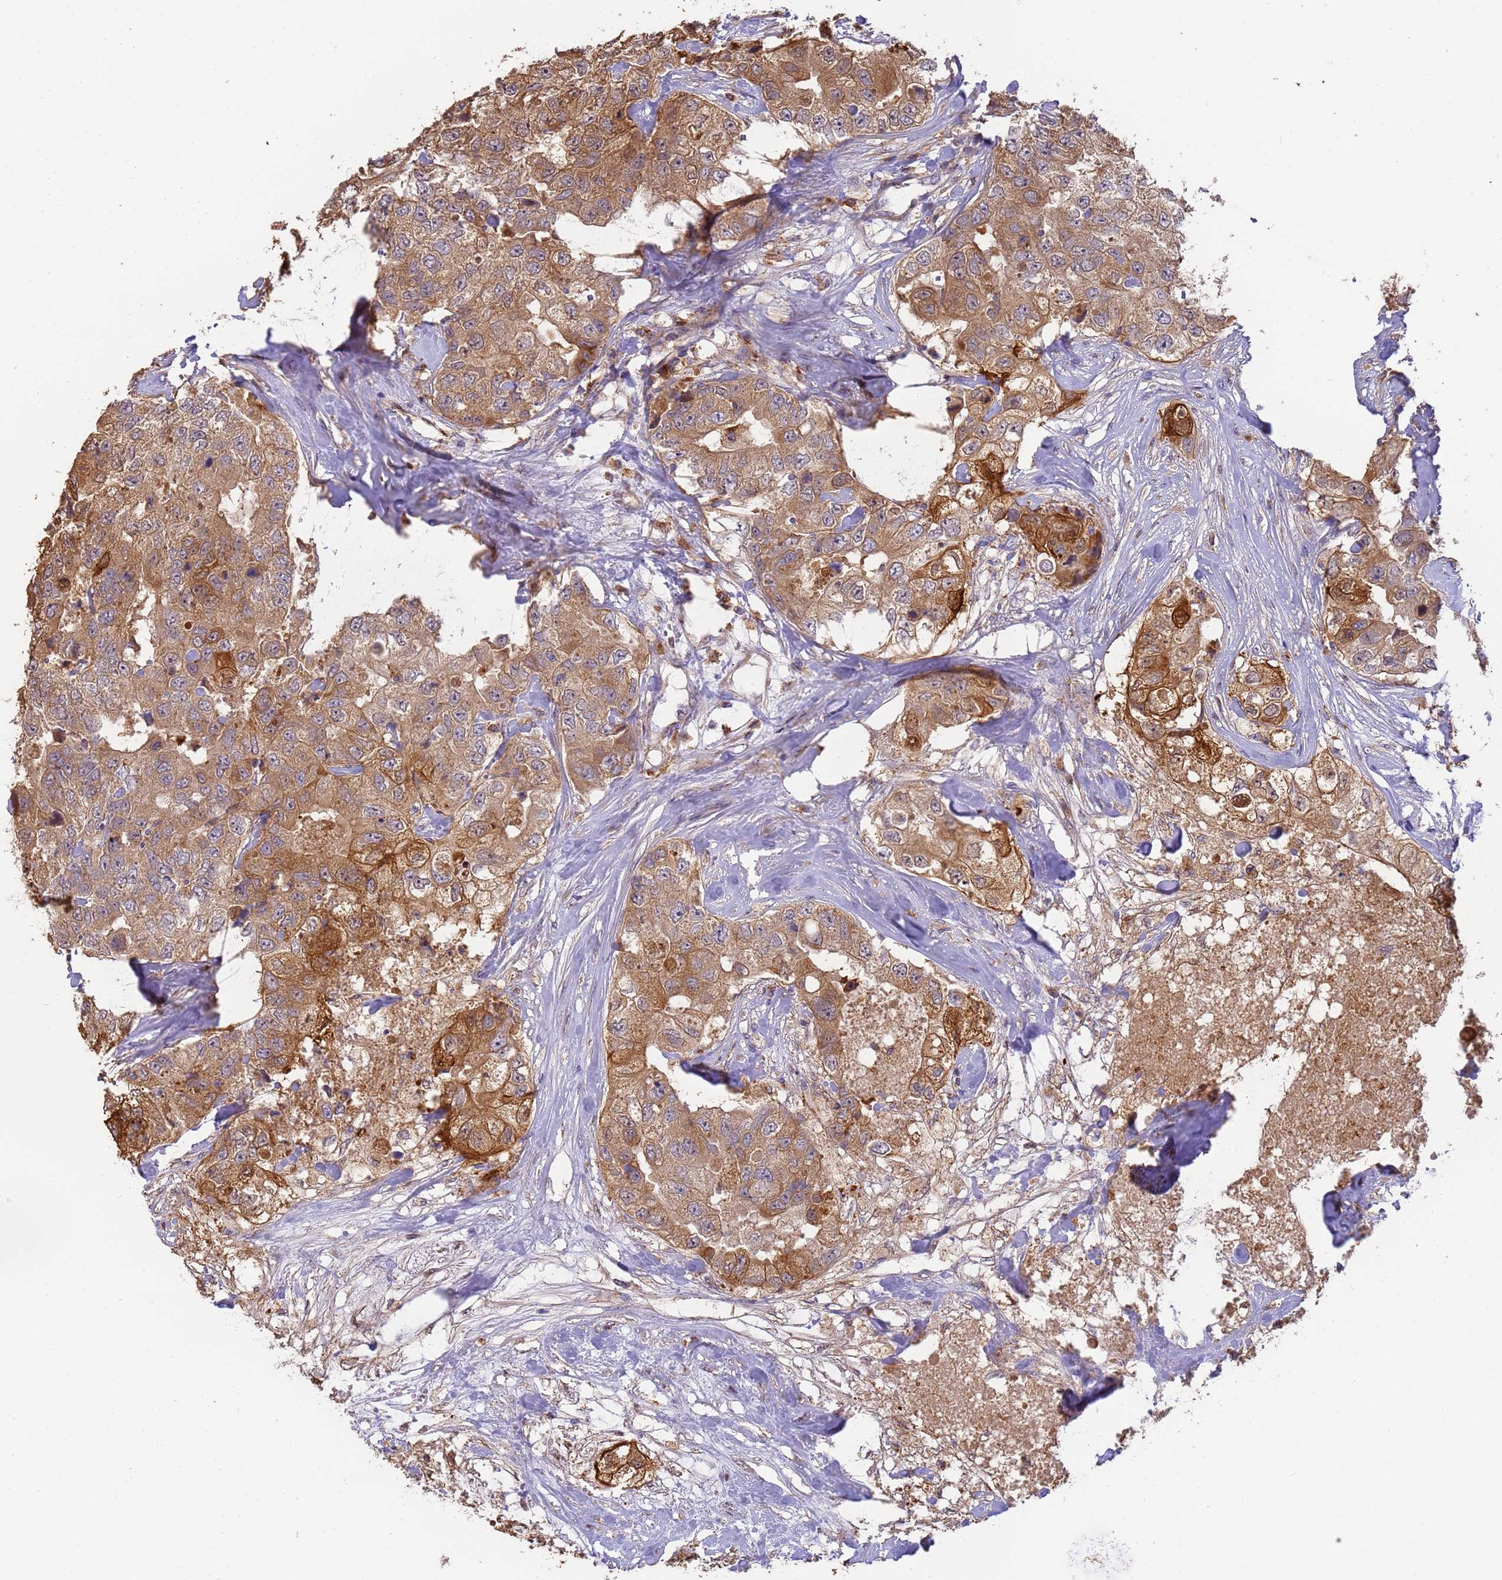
{"staining": {"intensity": "moderate", "quantity": ">75%", "location": "cytoplasmic/membranous"}, "tissue": "breast cancer", "cell_type": "Tumor cells", "image_type": "cancer", "snomed": [{"axis": "morphology", "description": "Duct carcinoma"}, {"axis": "topography", "description": "Breast"}], "caption": "A medium amount of moderate cytoplasmic/membranous positivity is identified in approximately >75% of tumor cells in breast cancer tissue.", "gene": "M6PR", "patient": {"sex": "female", "age": 62}}